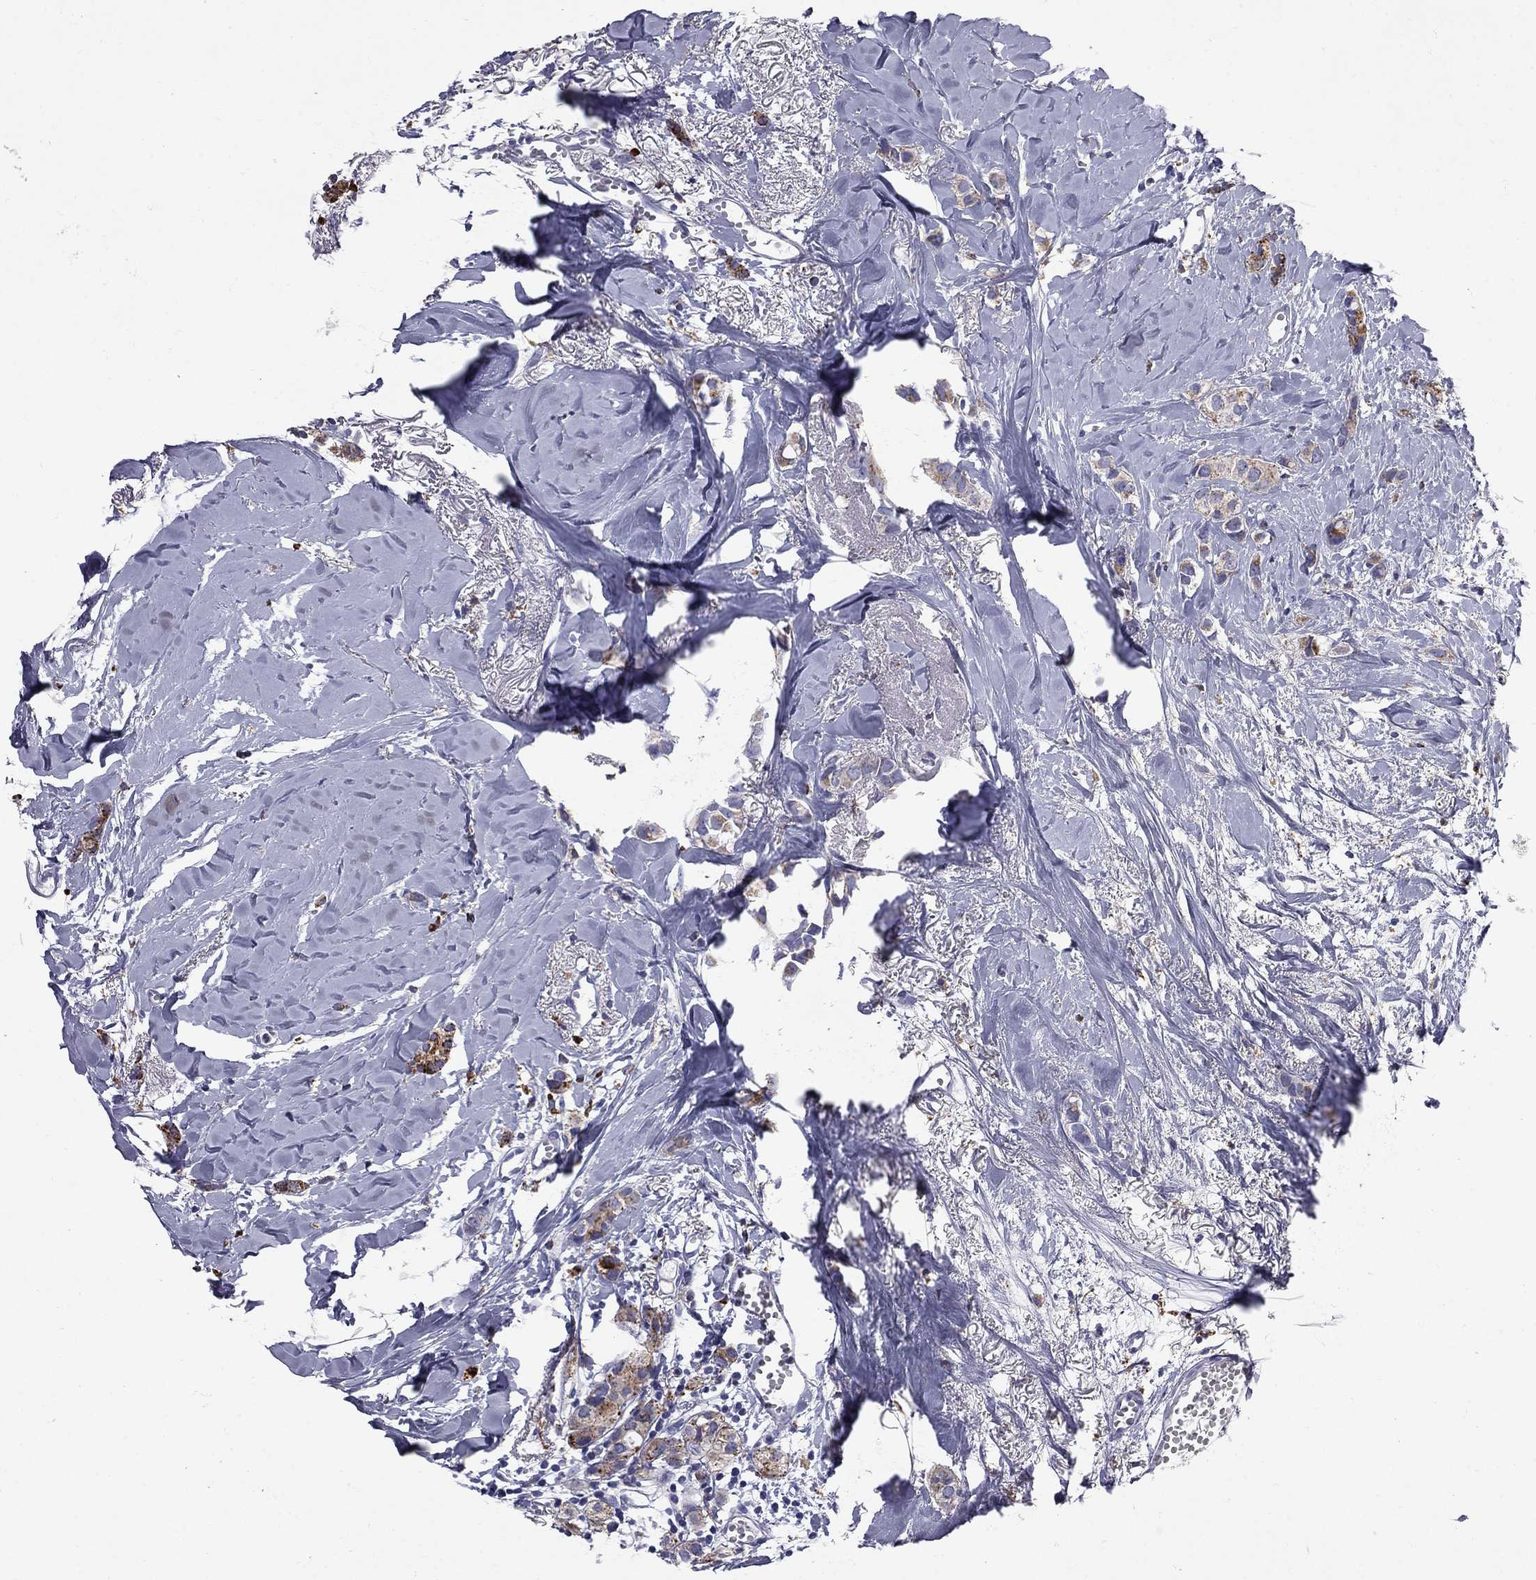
{"staining": {"intensity": "moderate", "quantity": "<25%", "location": "cytoplasmic/membranous"}, "tissue": "breast cancer", "cell_type": "Tumor cells", "image_type": "cancer", "snomed": [{"axis": "morphology", "description": "Duct carcinoma"}, {"axis": "topography", "description": "Breast"}], "caption": "Immunohistochemical staining of breast cancer displays moderate cytoplasmic/membranous protein expression in about <25% of tumor cells.", "gene": "MADCAM1", "patient": {"sex": "female", "age": 85}}